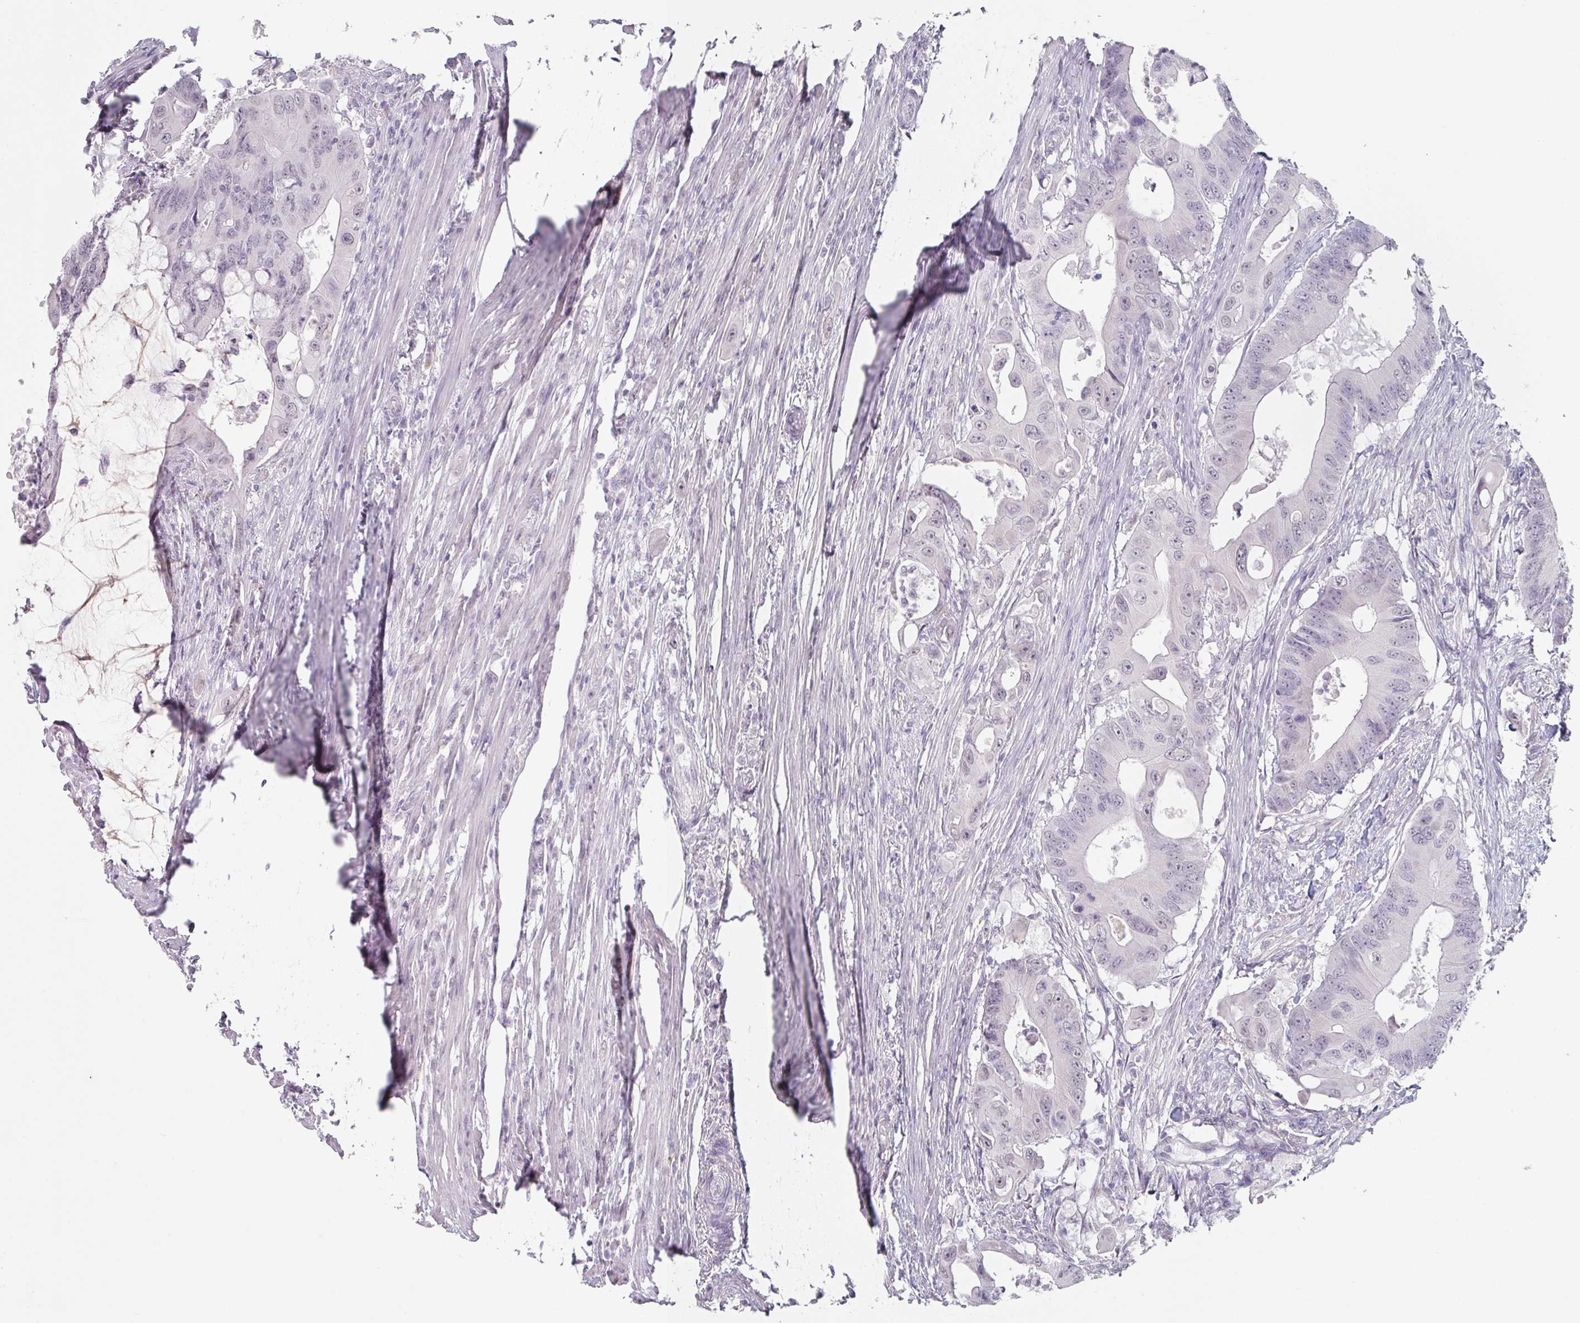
{"staining": {"intensity": "negative", "quantity": "none", "location": "none"}, "tissue": "colorectal cancer", "cell_type": "Tumor cells", "image_type": "cancer", "snomed": [{"axis": "morphology", "description": "Adenocarcinoma, NOS"}, {"axis": "topography", "description": "Colon"}], "caption": "There is no significant positivity in tumor cells of colorectal adenocarcinoma. The staining was performed using DAB to visualize the protein expression in brown, while the nuclei were stained in blue with hematoxylin (Magnification: 20x).", "gene": "SPRR1A", "patient": {"sex": "male", "age": 71}}